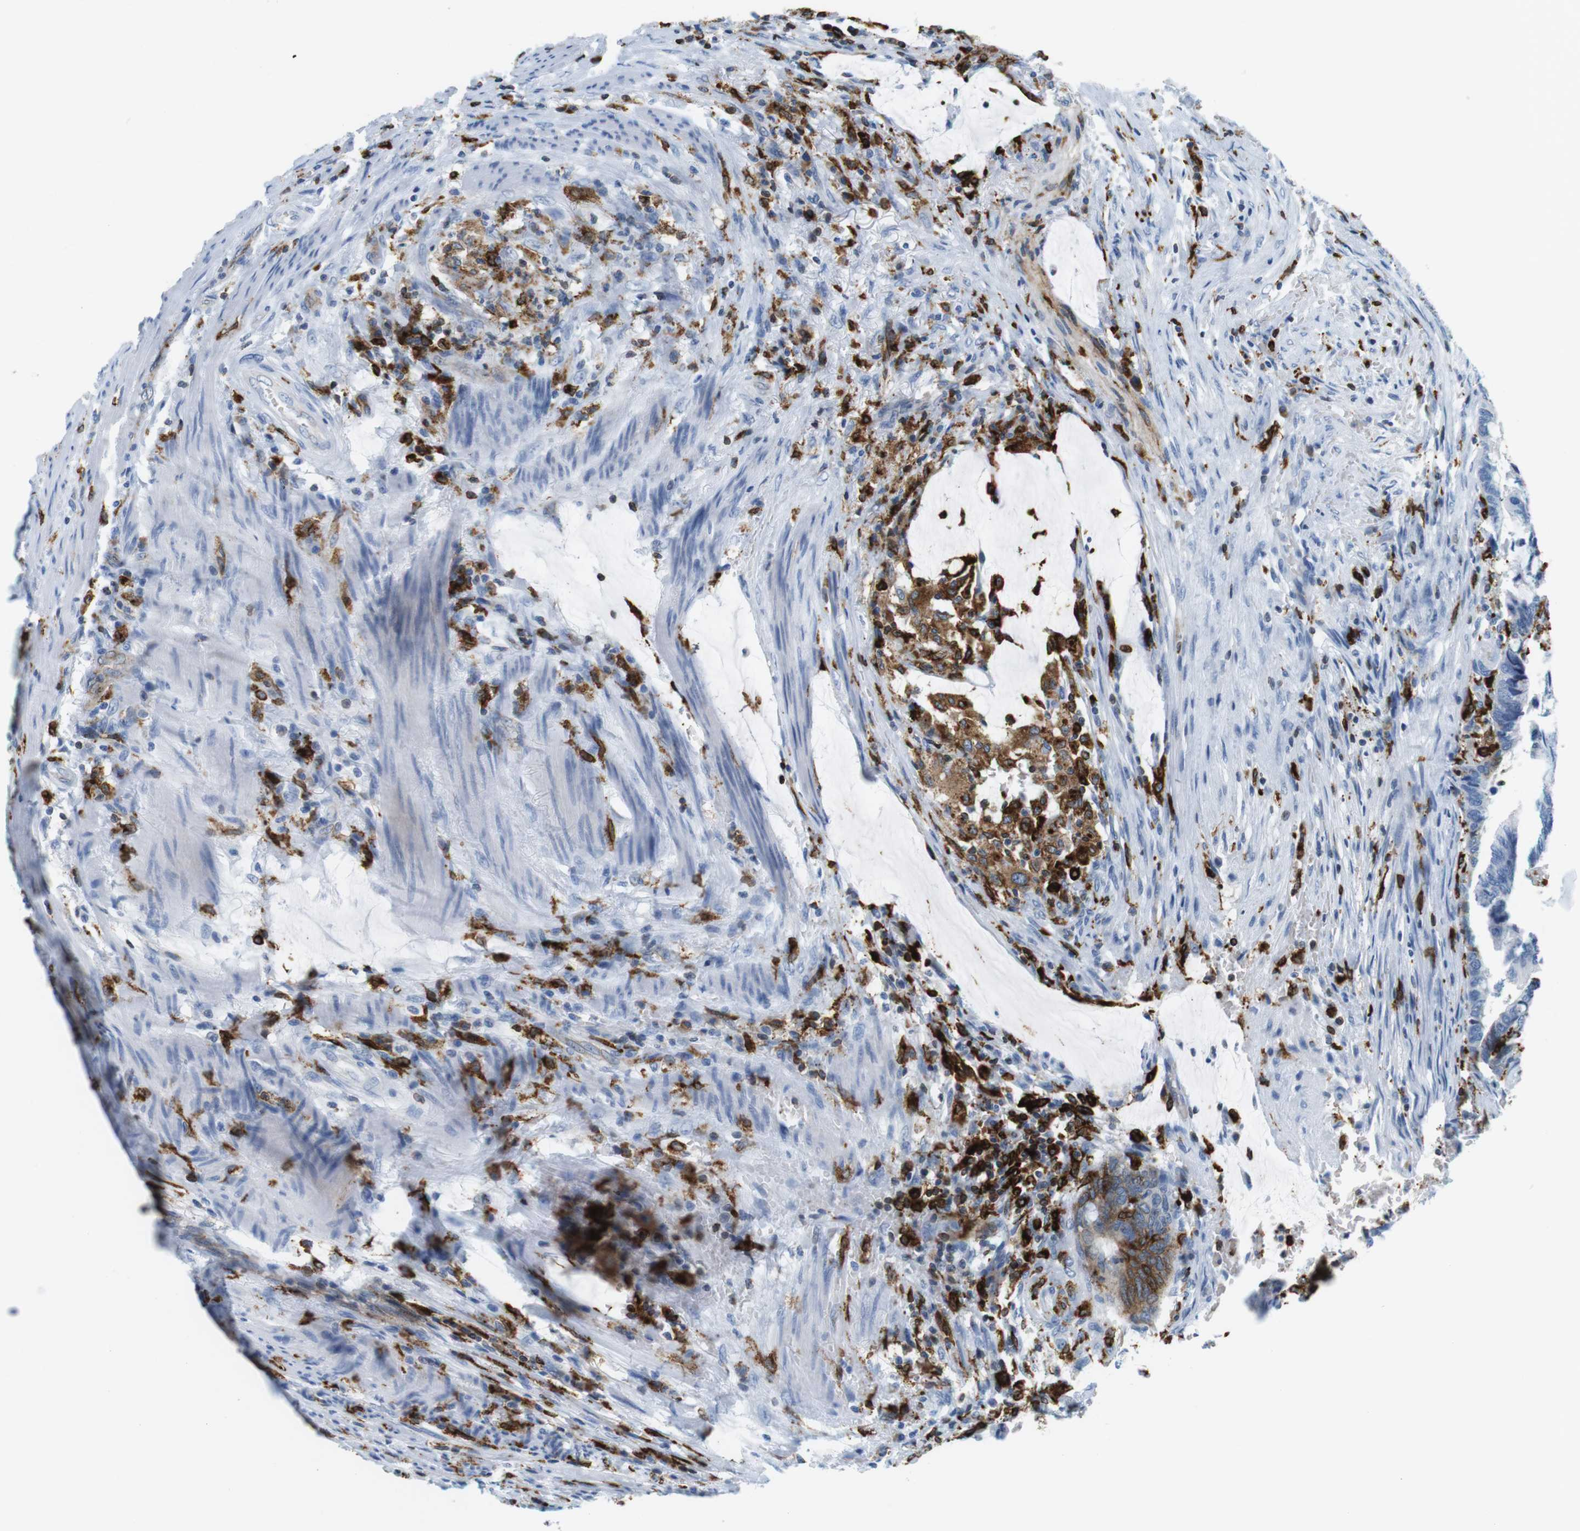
{"staining": {"intensity": "negative", "quantity": "none", "location": "none"}, "tissue": "colorectal cancer", "cell_type": "Tumor cells", "image_type": "cancer", "snomed": [{"axis": "morphology", "description": "Normal tissue, NOS"}, {"axis": "morphology", "description": "Adenocarcinoma, NOS"}, {"axis": "topography", "description": "Rectum"}, {"axis": "topography", "description": "Peripheral nerve tissue"}], "caption": "High power microscopy image of an IHC histopathology image of colorectal adenocarcinoma, revealing no significant expression in tumor cells.", "gene": "CIITA", "patient": {"sex": "male", "age": 92}}